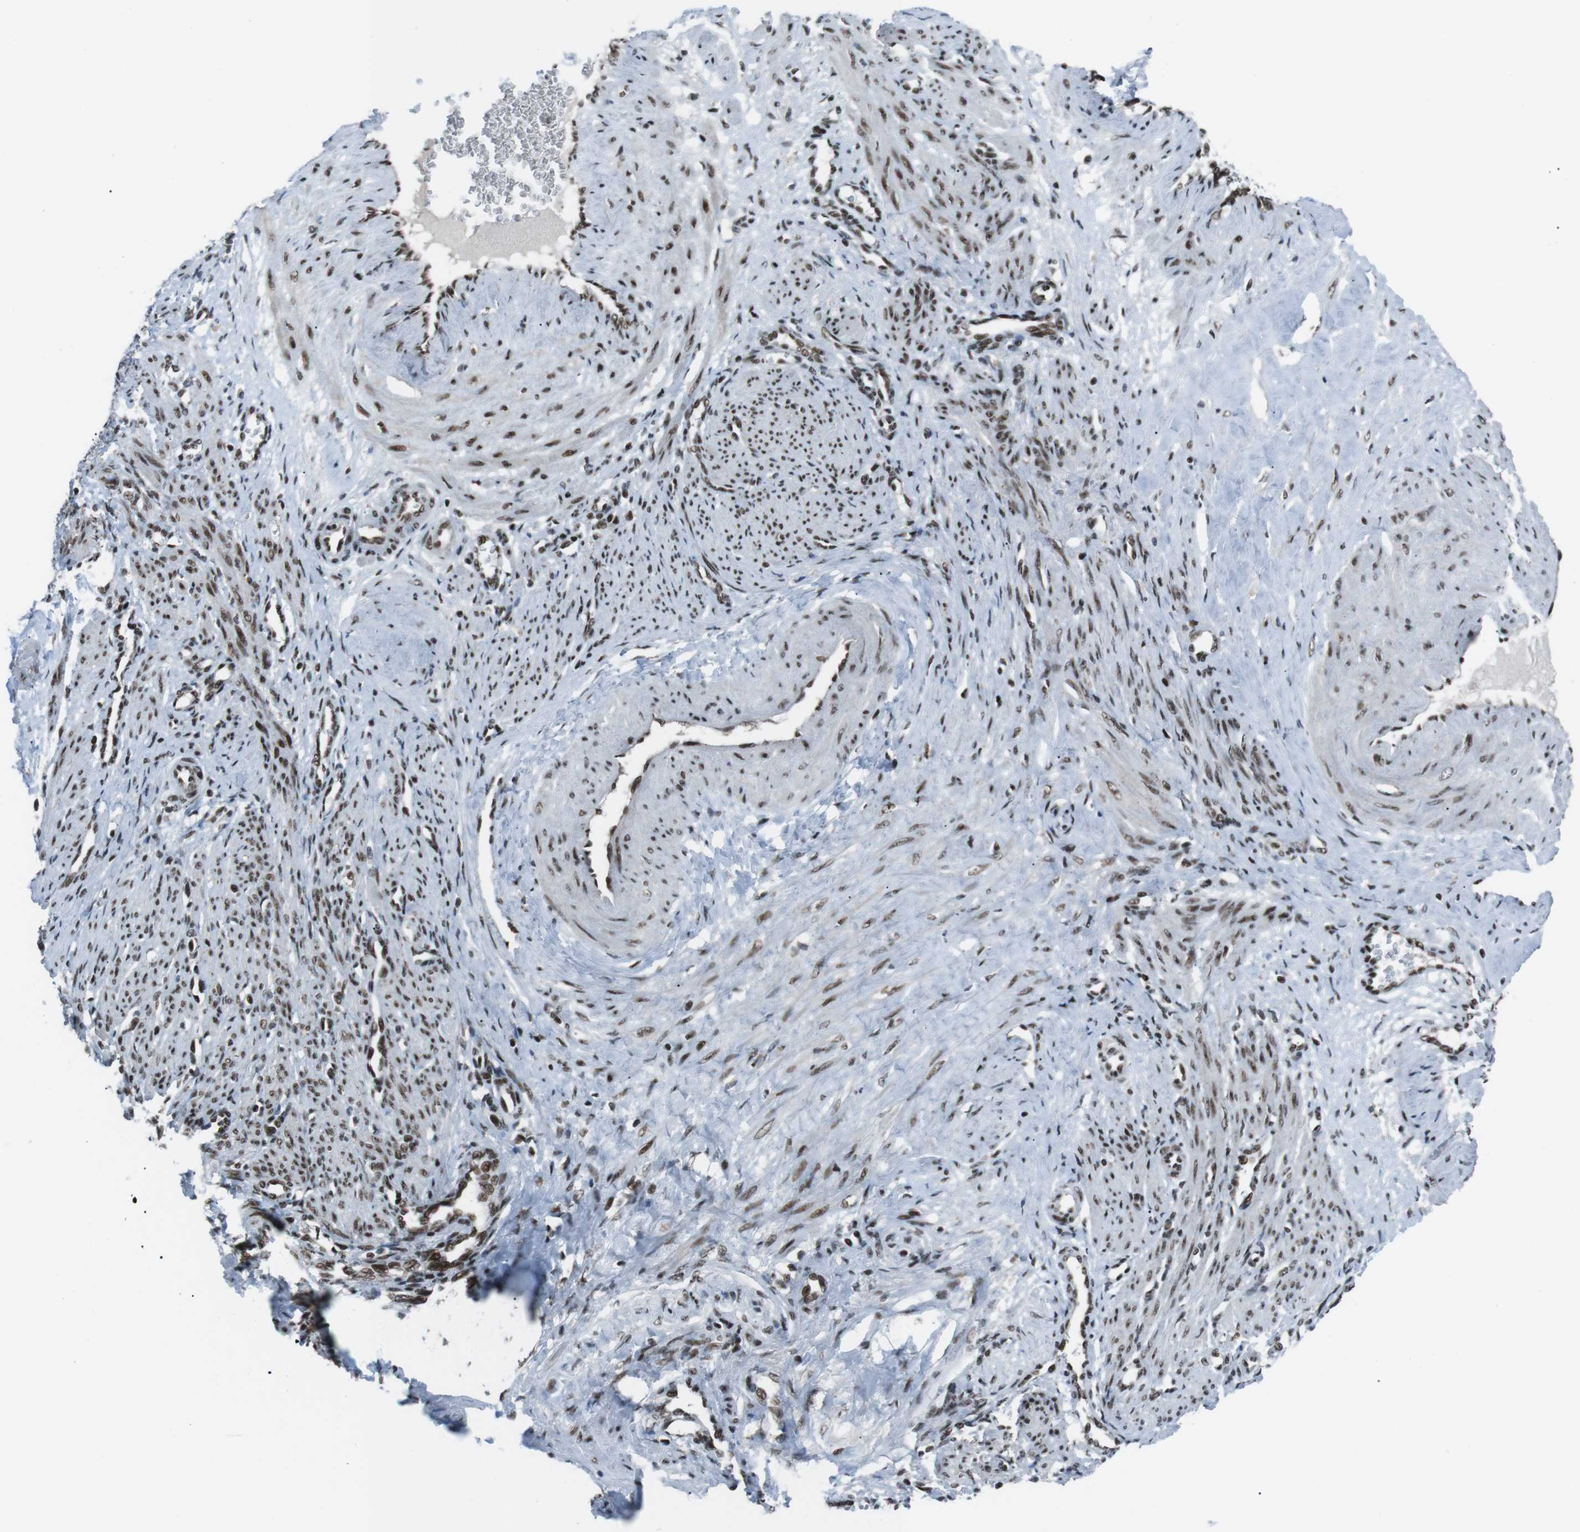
{"staining": {"intensity": "strong", "quantity": ">75%", "location": "nuclear"}, "tissue": "smooth muscle", "cell_type": "Smooth muscle cells", "image_type": "normal", "snomed": [{"axis": "morphology", "description": "Normal tissue, NOS"}, {"axis": "topography", "description": "Endometrium"}], "caption": "Strong nuclear expression for a protein is present in about >75% of smooth muscle cells of benign smooth muscle using IHC.", "gene": "TAF1", "patient": {"sex": "female", "age": 33}}